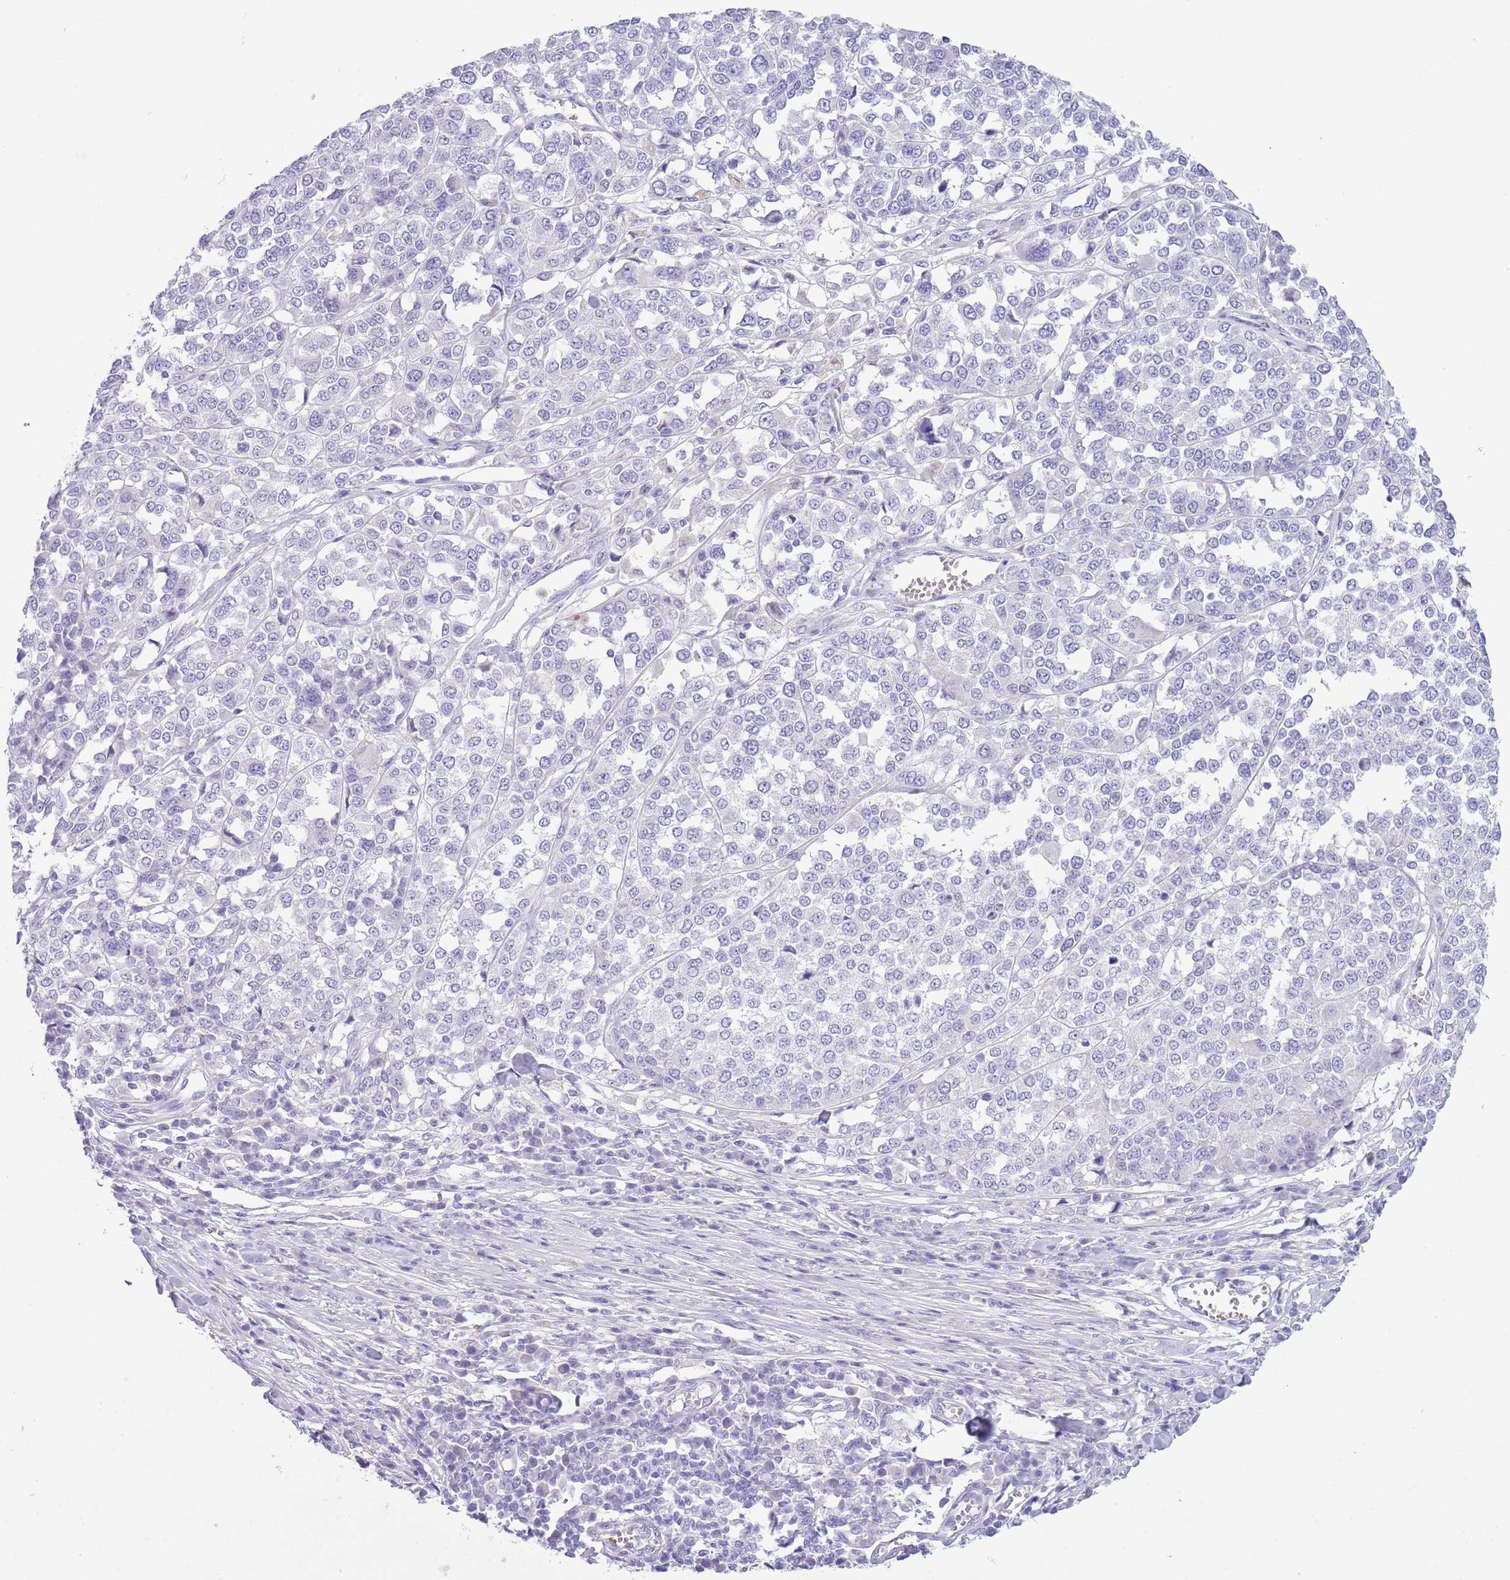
{"staining": {"intensity": "negative", "quantity": "none", "location": "none"}, "tissue": "melanoma", "cell_type": "Tumor cells", "image_type": "cancer", "snomed": [{"axis": "morphology", "description": "Malignant melanoma, Metastatic site"}, {"axis": "topography", "description": "Lymph node"}], "caption": "The immunohistochemistry image has no significant expression in tumor cells of melanoma tissue. (DAB IHC with hematoxylin counter stain).", "gene": "OR6M1", "patient": {"sex": "male", "age": 44}}